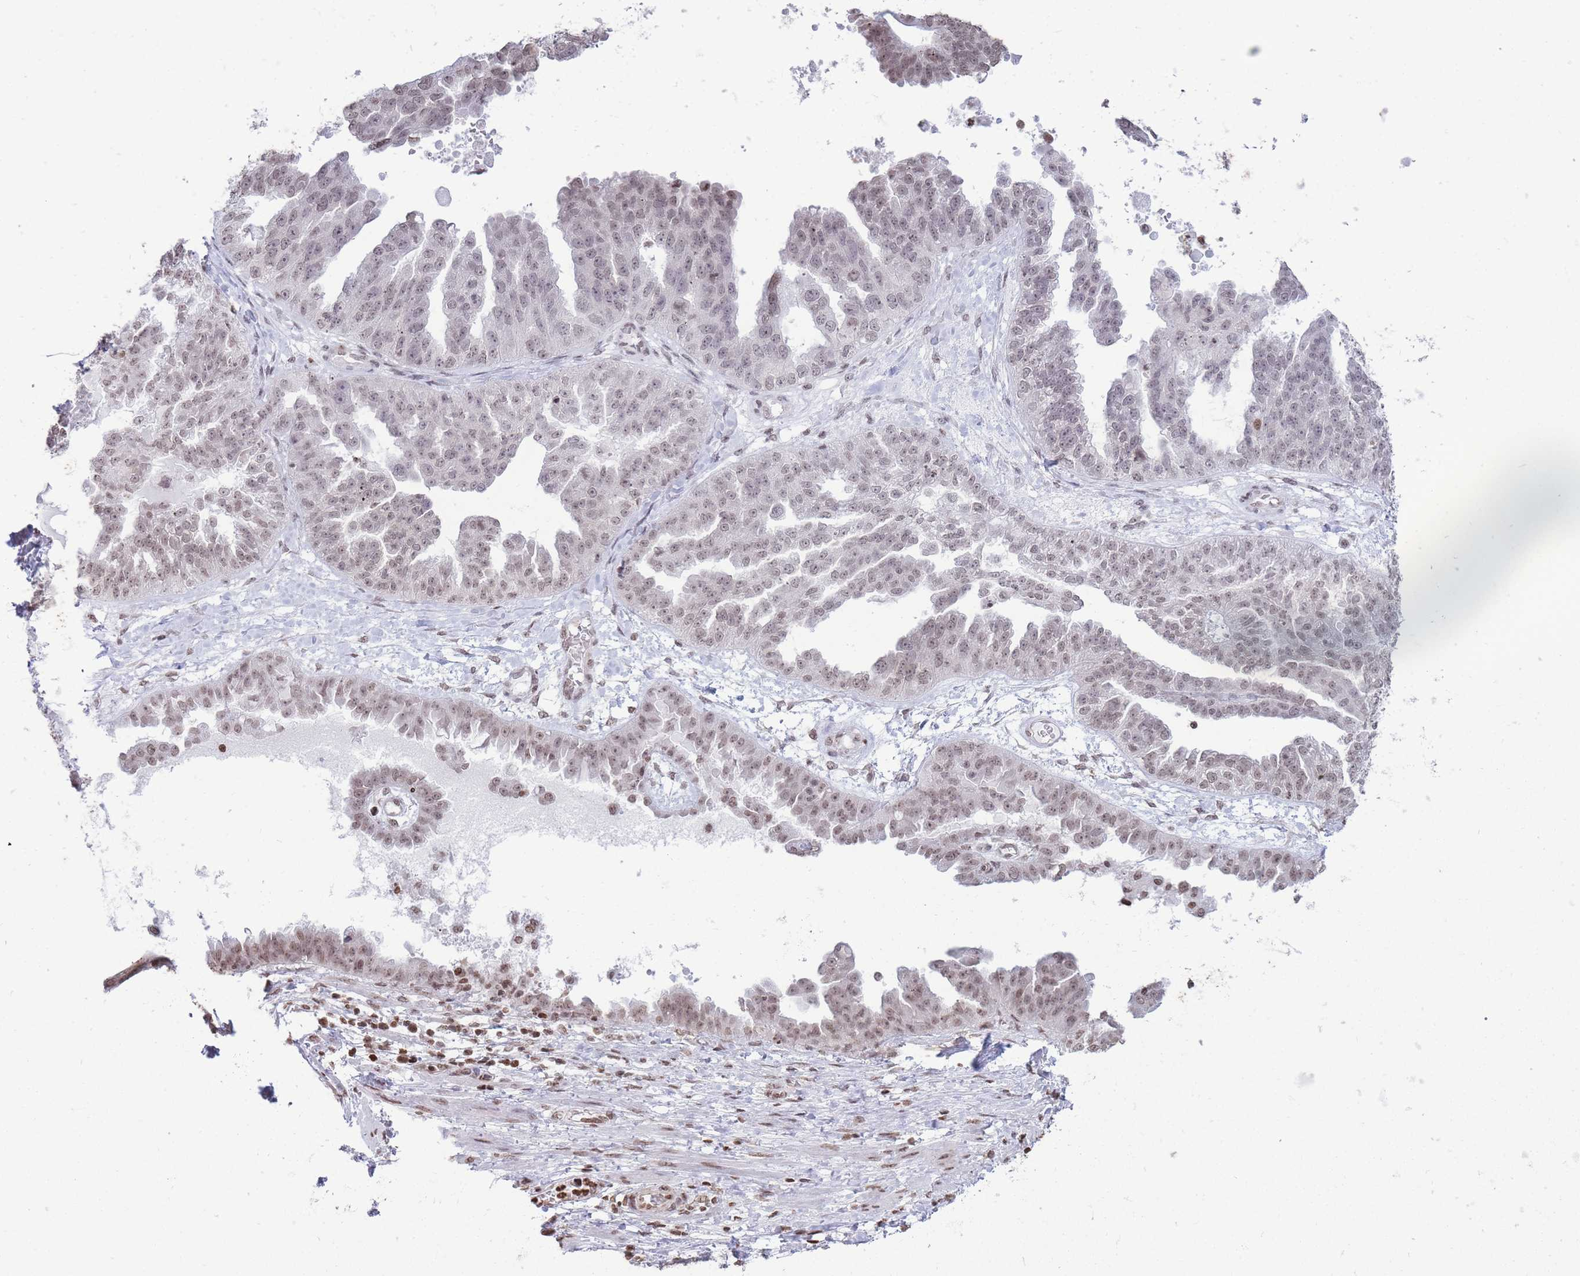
{"staining": {"intensity": "weak", "quantity": "25%-75%", "location": "nuclear"}, "tissue": "ovarian cancer", "cell_type": "Tumor cells", "image_type": "cancer", "snomed": [{"axis": "morphology", "description": "Cystadenocarcinoma, serous, NOS"}, {"axis": "topography", "description": "Ovary"}], "caption": "Ovarian serous cystadenocarcinoma stained with immunohistochemistry (IHC) displays weak nuclear expression in approximately 25%-75% of tumor cells. (DAB (3,3'-diaminobenzidine) IHC with brightfield microscopy, high magnification).", "gene": "SHISAL1", "patient": {"sex": "female", "age": 58}}